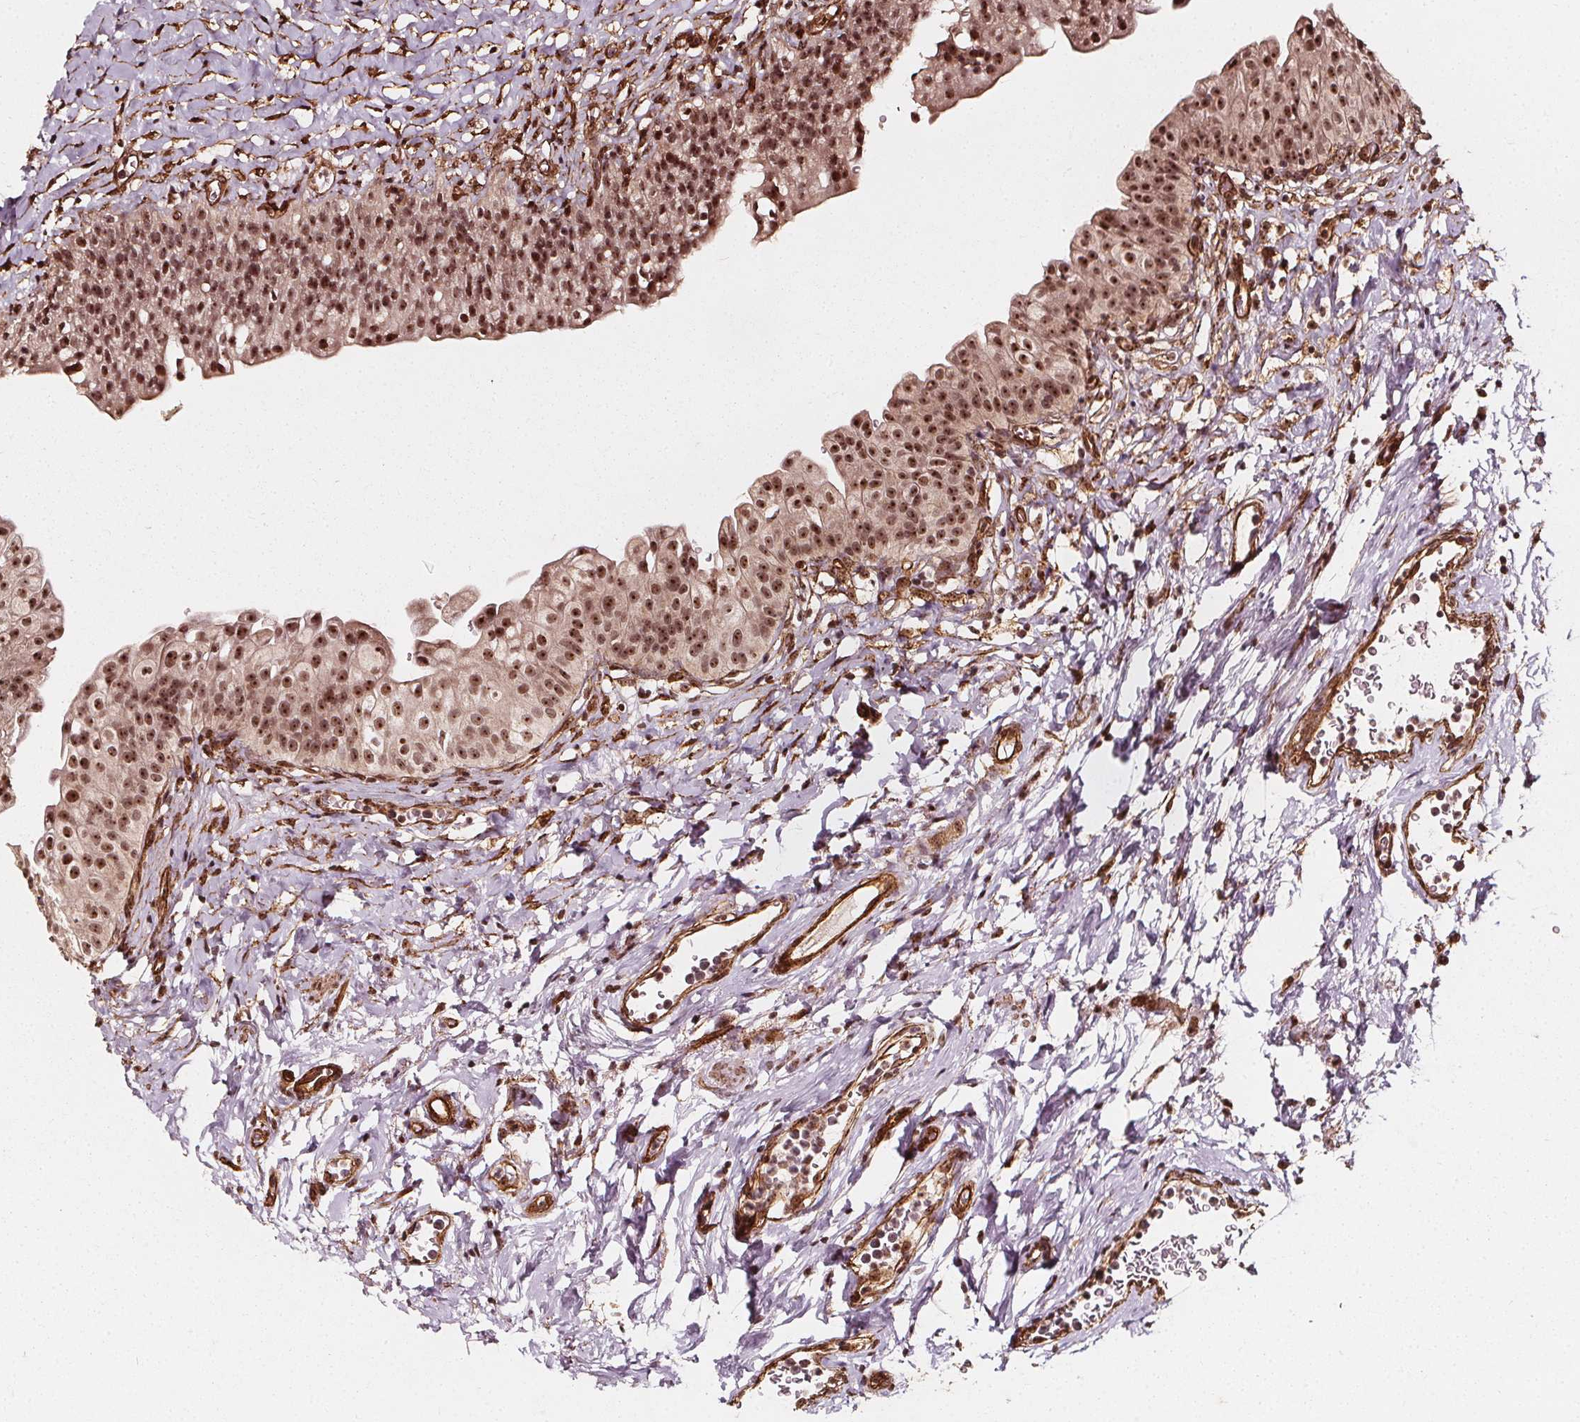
{"staining": {"intensity": "moderate", "quantity": ">75%", "location": "nuclear"}, "tissue": "urinary bladder", "cell_type": "Urothelial cells", "image_type": "normal", "snomed": [{"axis": "morphology", "description": "Normal tissue, NOS"}, {"axis": "topography", "description": "Urinary bladder"}], "caption": "Urothelial cells exhibit medium levels of moderate nuclear positivity in about >75% of cells in unremarkable urinary bladder. The staining was performed using DAB (3,3'-diaminobenzidine), with brown indicating positive protein expression. Nuclei are stained blue with hematoxylin.", "gene": "EXOSC9", "patient": {"sex": "male", "age": 76}}